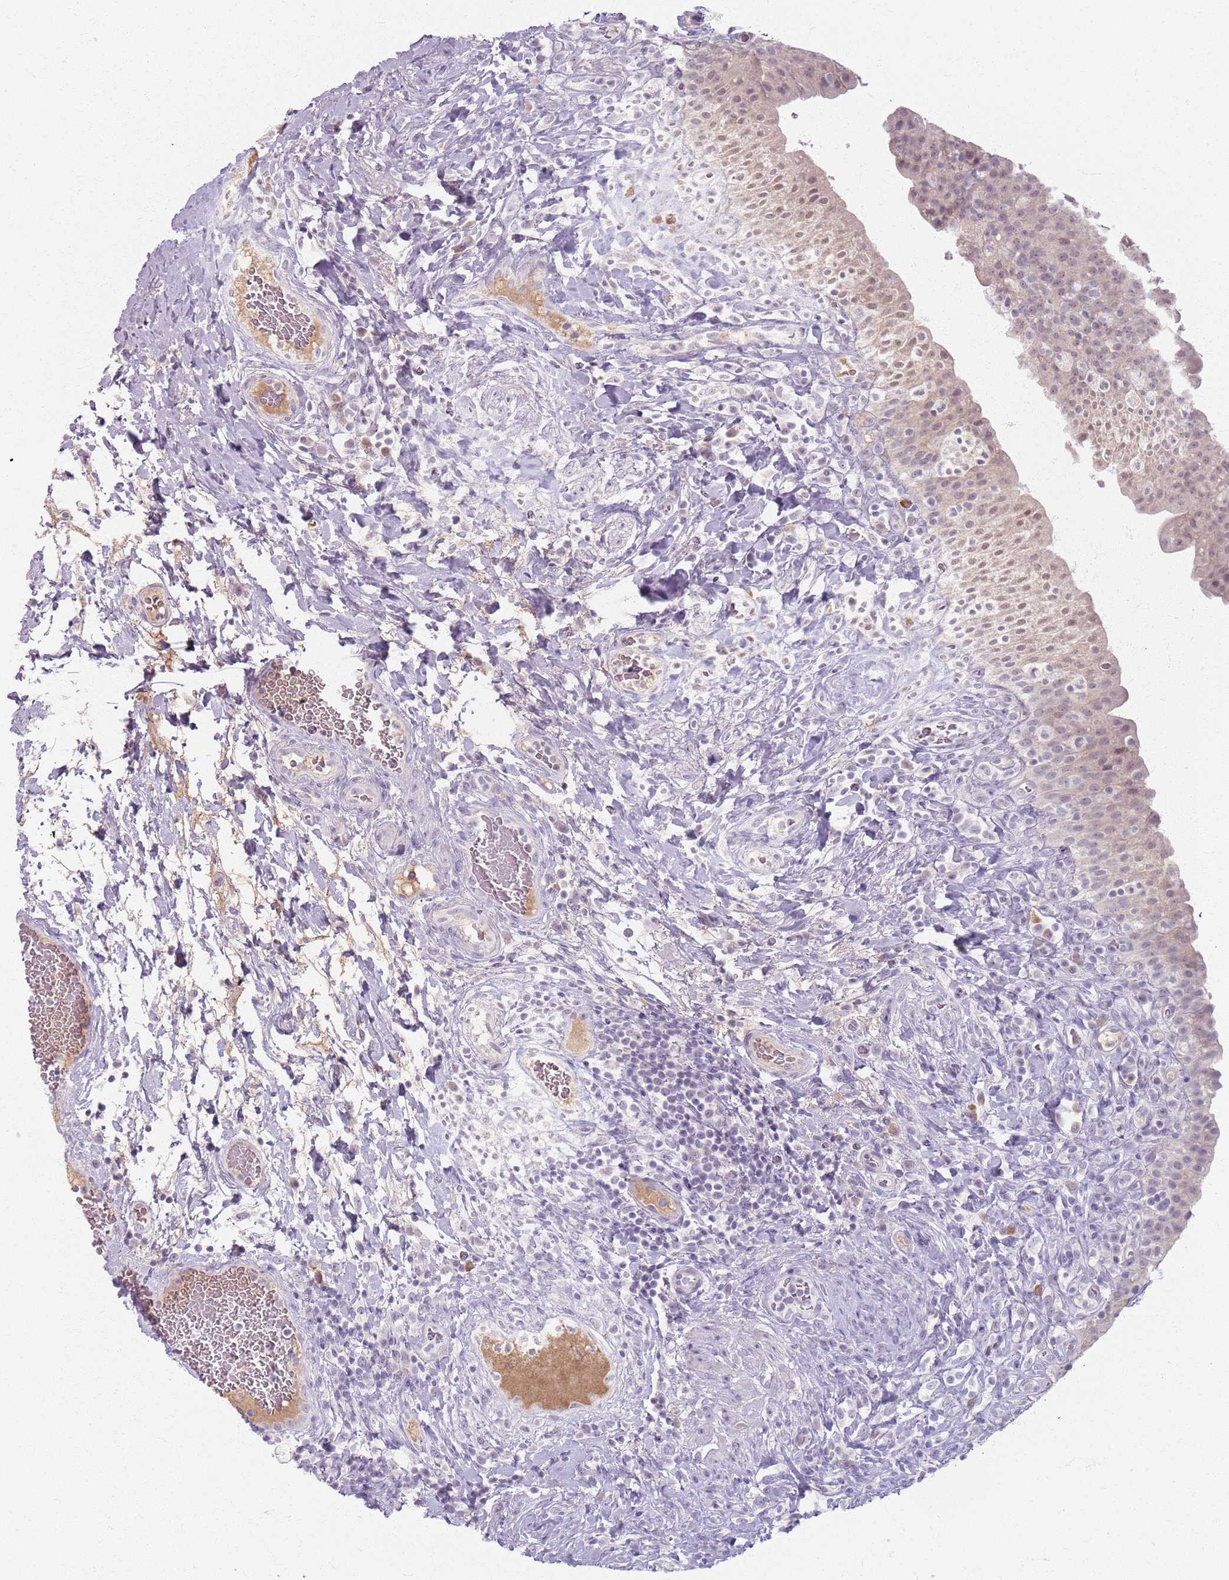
{"staining": {"intensity": "weak", "quantity": "25%-75%", "location": "nuclear"}, "tissue": "urinary bladder", "cell_type": "Urothelial cells", "image_type": "normal", "snomed": [{"axis": "morphology", "description": "Normal tissue, NOS"}, {"axis": "morphology", "description": "Inflammation, NOS"}, {"axis": "topography", "description": "Urinary bladder"}], "caption": "Immunohistochemistry micrograph of benign human urinary bladder stained for a protein (brown), which demonstrates low levels of weak nuclear positivity in about 25%-75% of urothelial cells.", "gene": "CRIPT", "patient": {"sex": "male", "age": 64}}